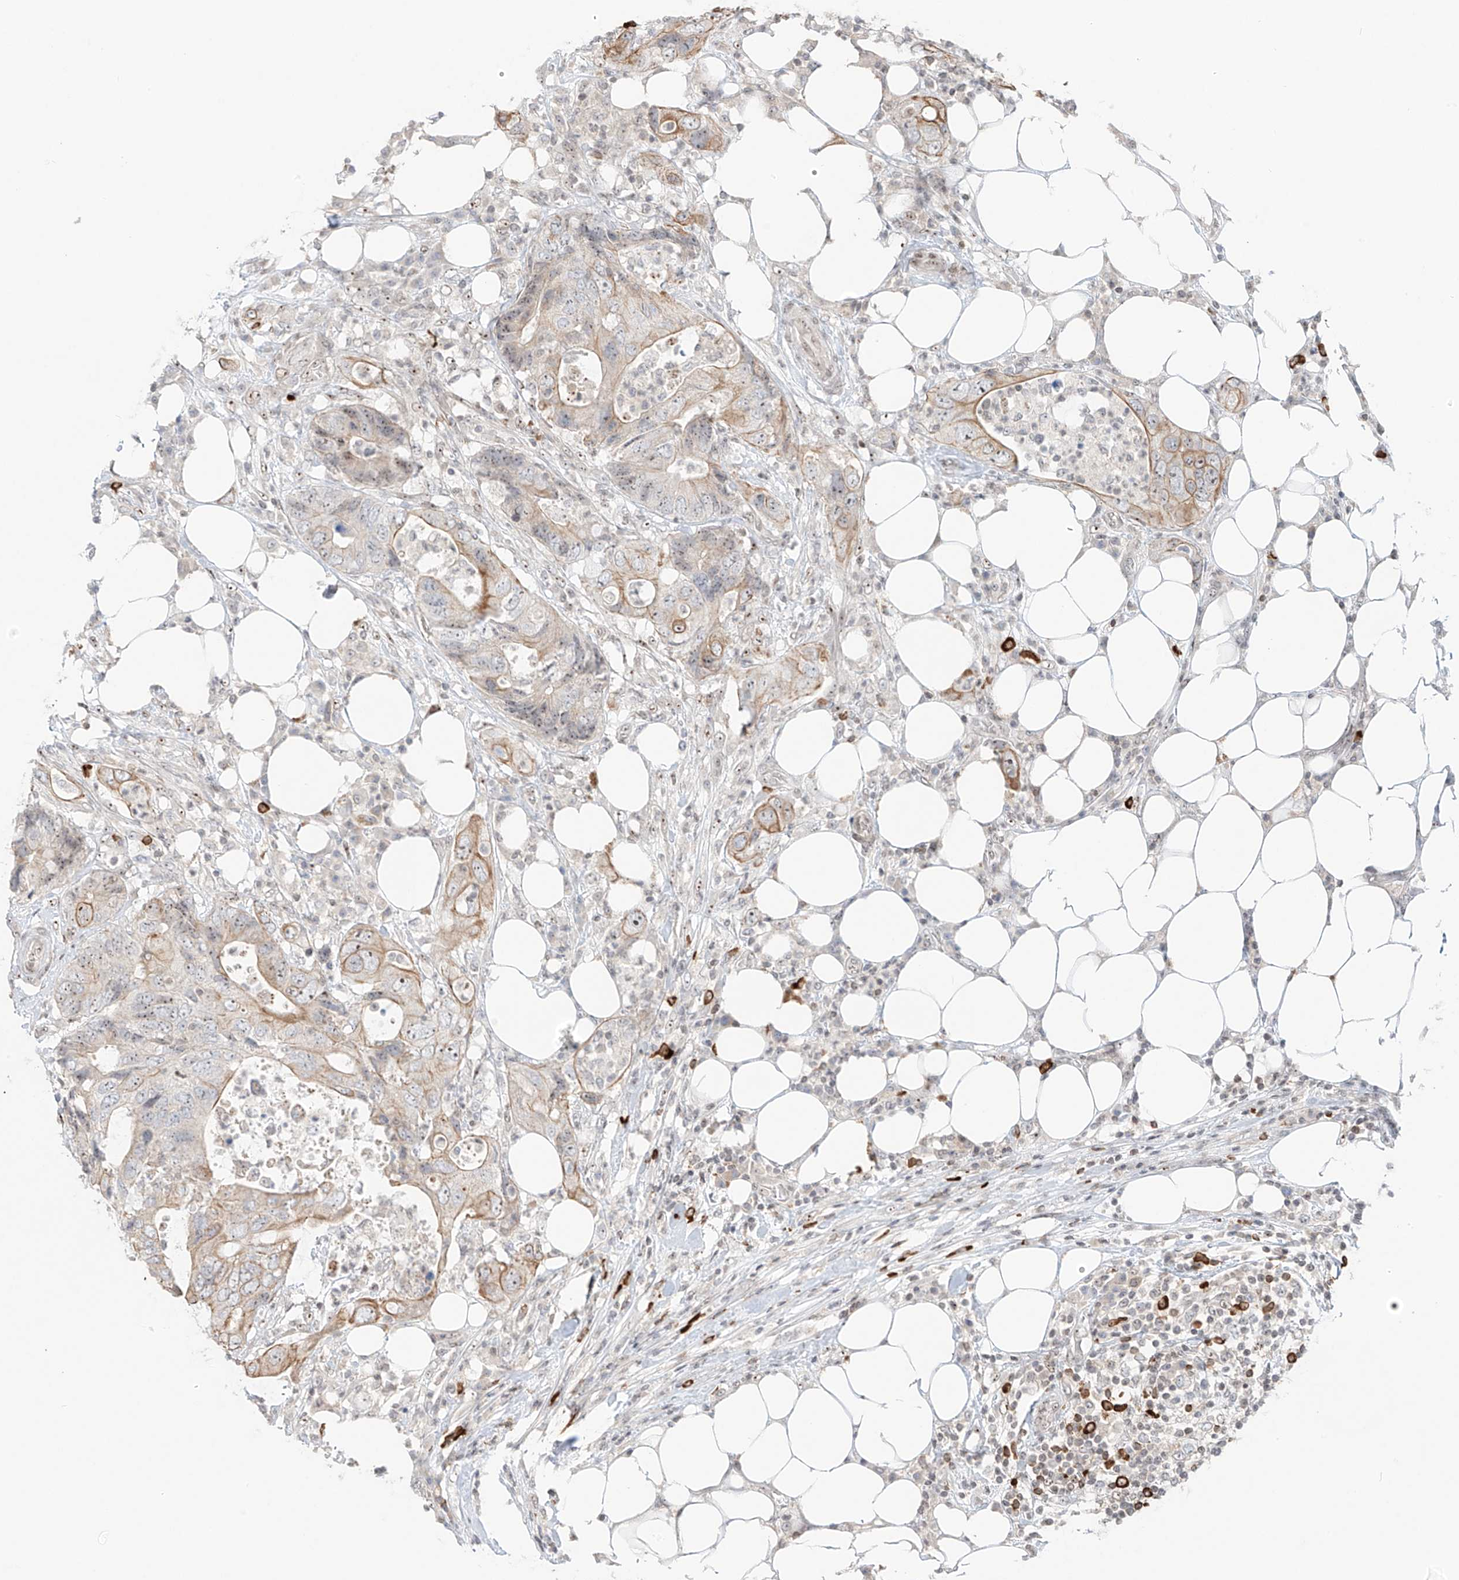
{"staining": {"intensity": "weak", "quantity": "<25%", "location": "cytoplasmic/membranous"}, "tissue": "colorectal cancer", "cell_type": "Tumor cells", "image_type": "cancer", "snomed": [{"axis": "morphology", "description": "Adenocarcinoma, NOS"}, {"axis": "topography", "description": "Colon"}], "caption": "Immunohistochemical staining of human colorectal cancer (adenocarcinoma) displays no significant positivity in tumor cells.", "gene": "ZNF512", "patient": {"sex": "male", "age": 71}}